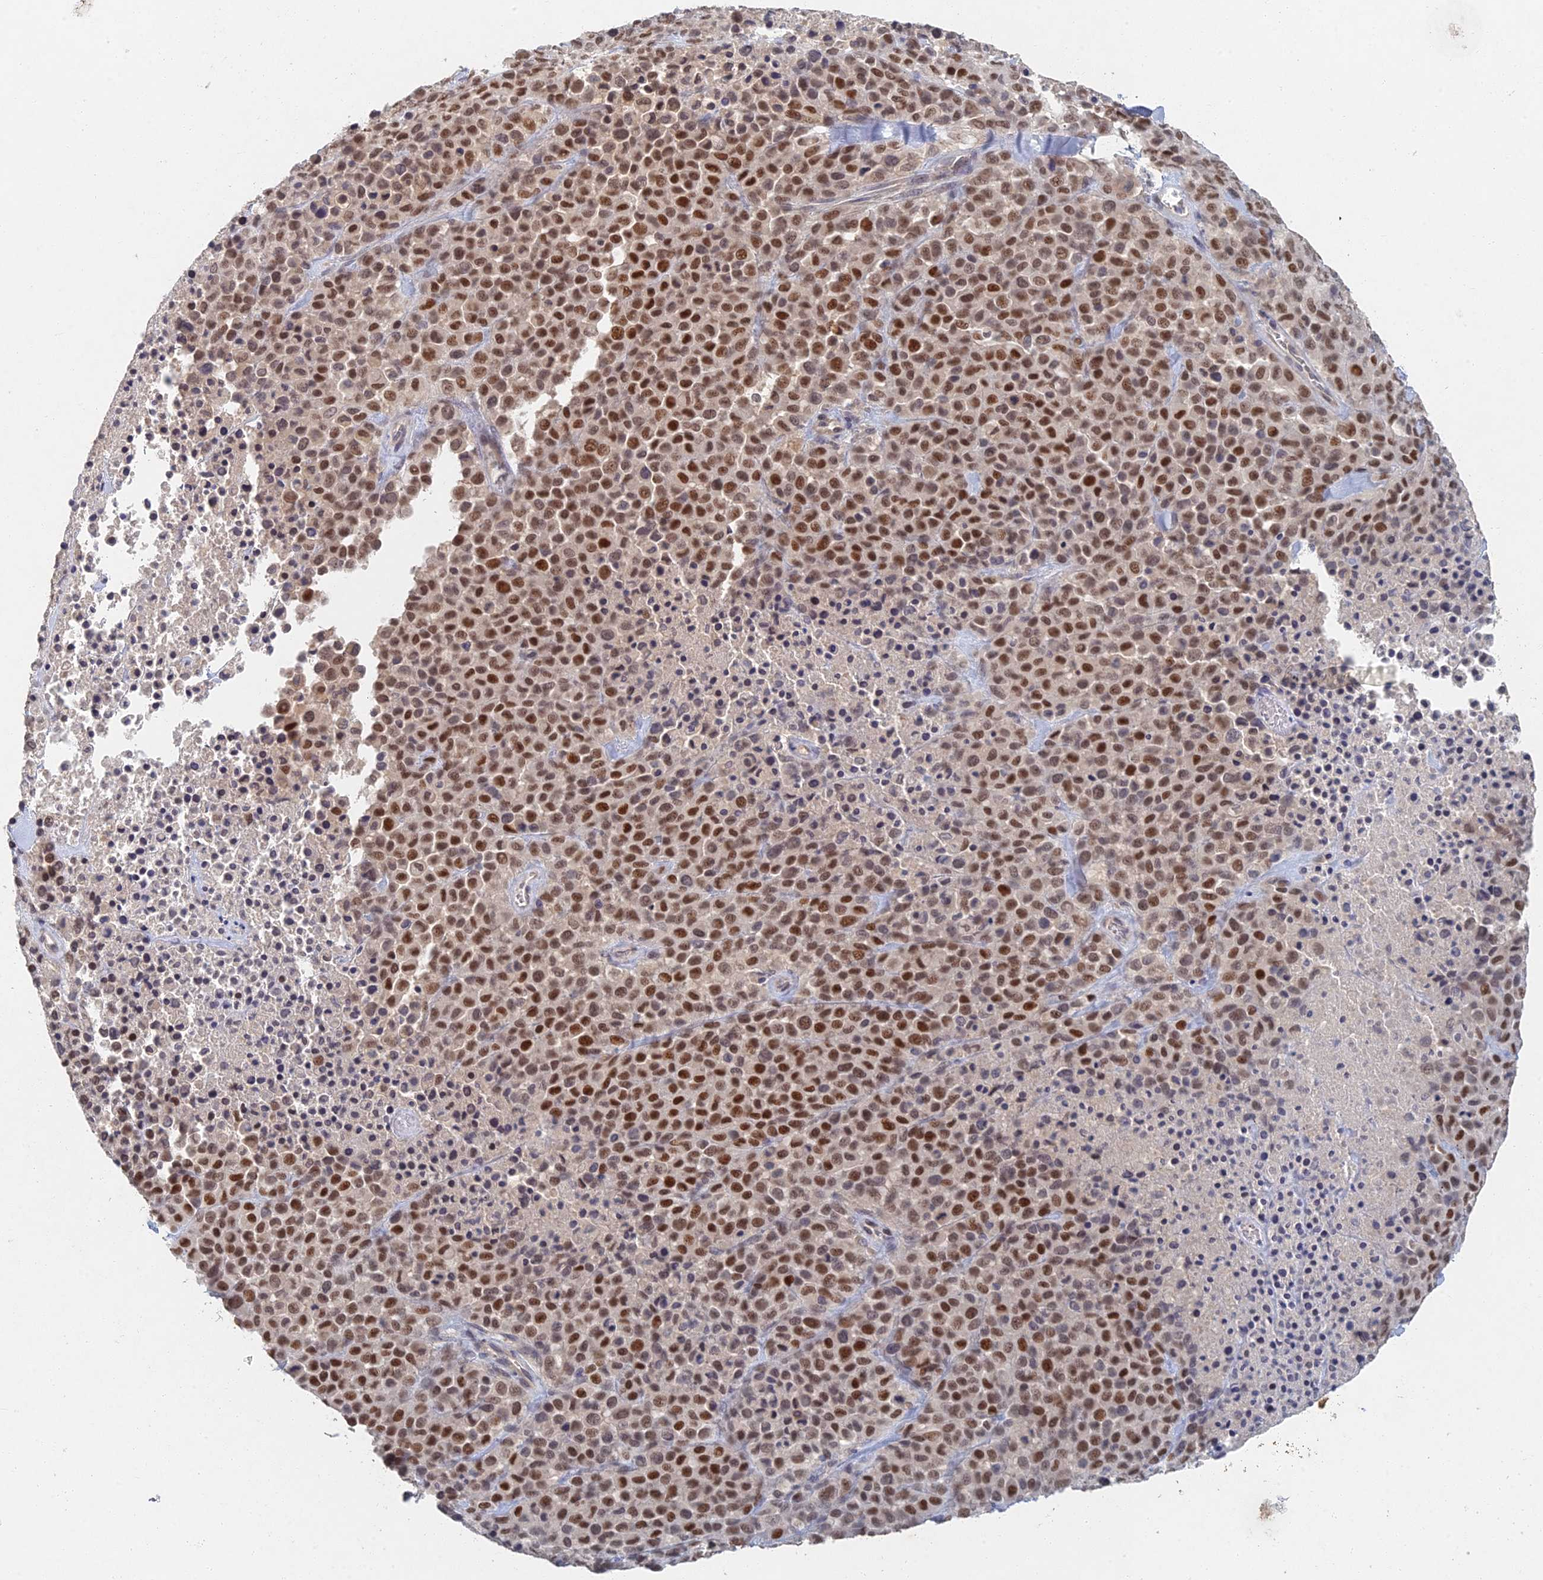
{"staining": {"intensity": "moderate", "quantity": ">75%", "location": "nuclear"}, "tissue": "melanoma", "cell_type": "Tumor cells", "image_type": "cancer", "snomed": [{"axis": "morphology", "description": "Malignant melanoma, Metastatic site"}, {"axis": "topography", "description": "Skin"}], "caption": "Melanoma tissue exhibits moderate nuclear staining in approximately >75% of tumor cells, visualized by immunohistochemistry.", "gene": "GNA15", "patient": {"sex": "female", "age": 81}}